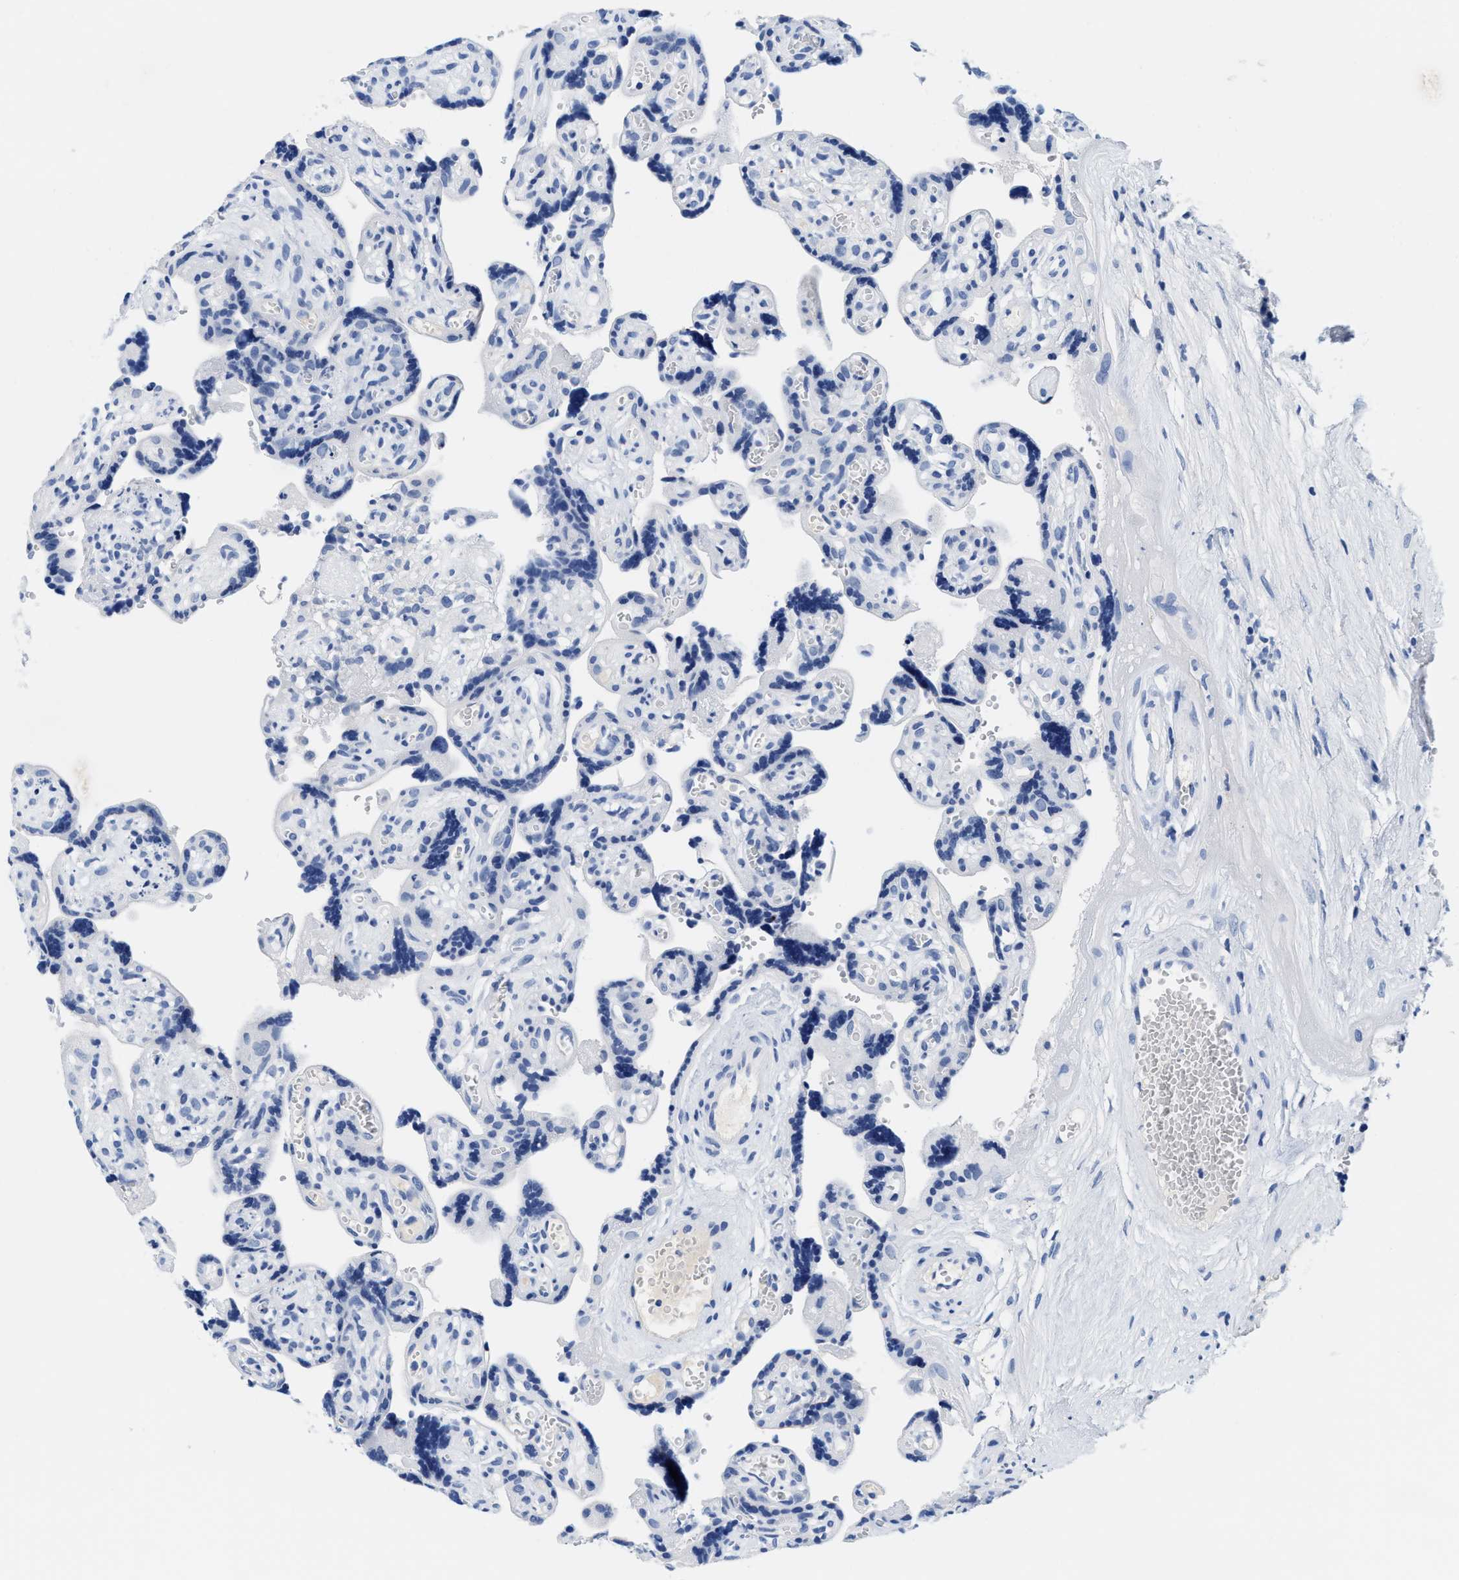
{"staining": {"intensity": "negative", "quantity": "none", "location": "none"}, "tissue": "placenta", "cell_type": "Decidual cells", "image_type": "normal", "snomed": [{"axis": "morphology", "description": "Normal tissue, NOS"}, {"axis": "topography", "description": "Placenta"}], "caption": "High magnification brightfield microscopy of normal placenta stained with DAB (brown) and counterstained with hematoxylin (blue): decidual cells show no significant expression. The staining was performed using DAB (3,3'-diaminobenzidine) to visualize the protein expression in brown, while the nuclei were stained in blue with hematoxylin (Magnification: 20x).", "gene": "TTC3", "patient": {"sex": "female", "age": 30}}